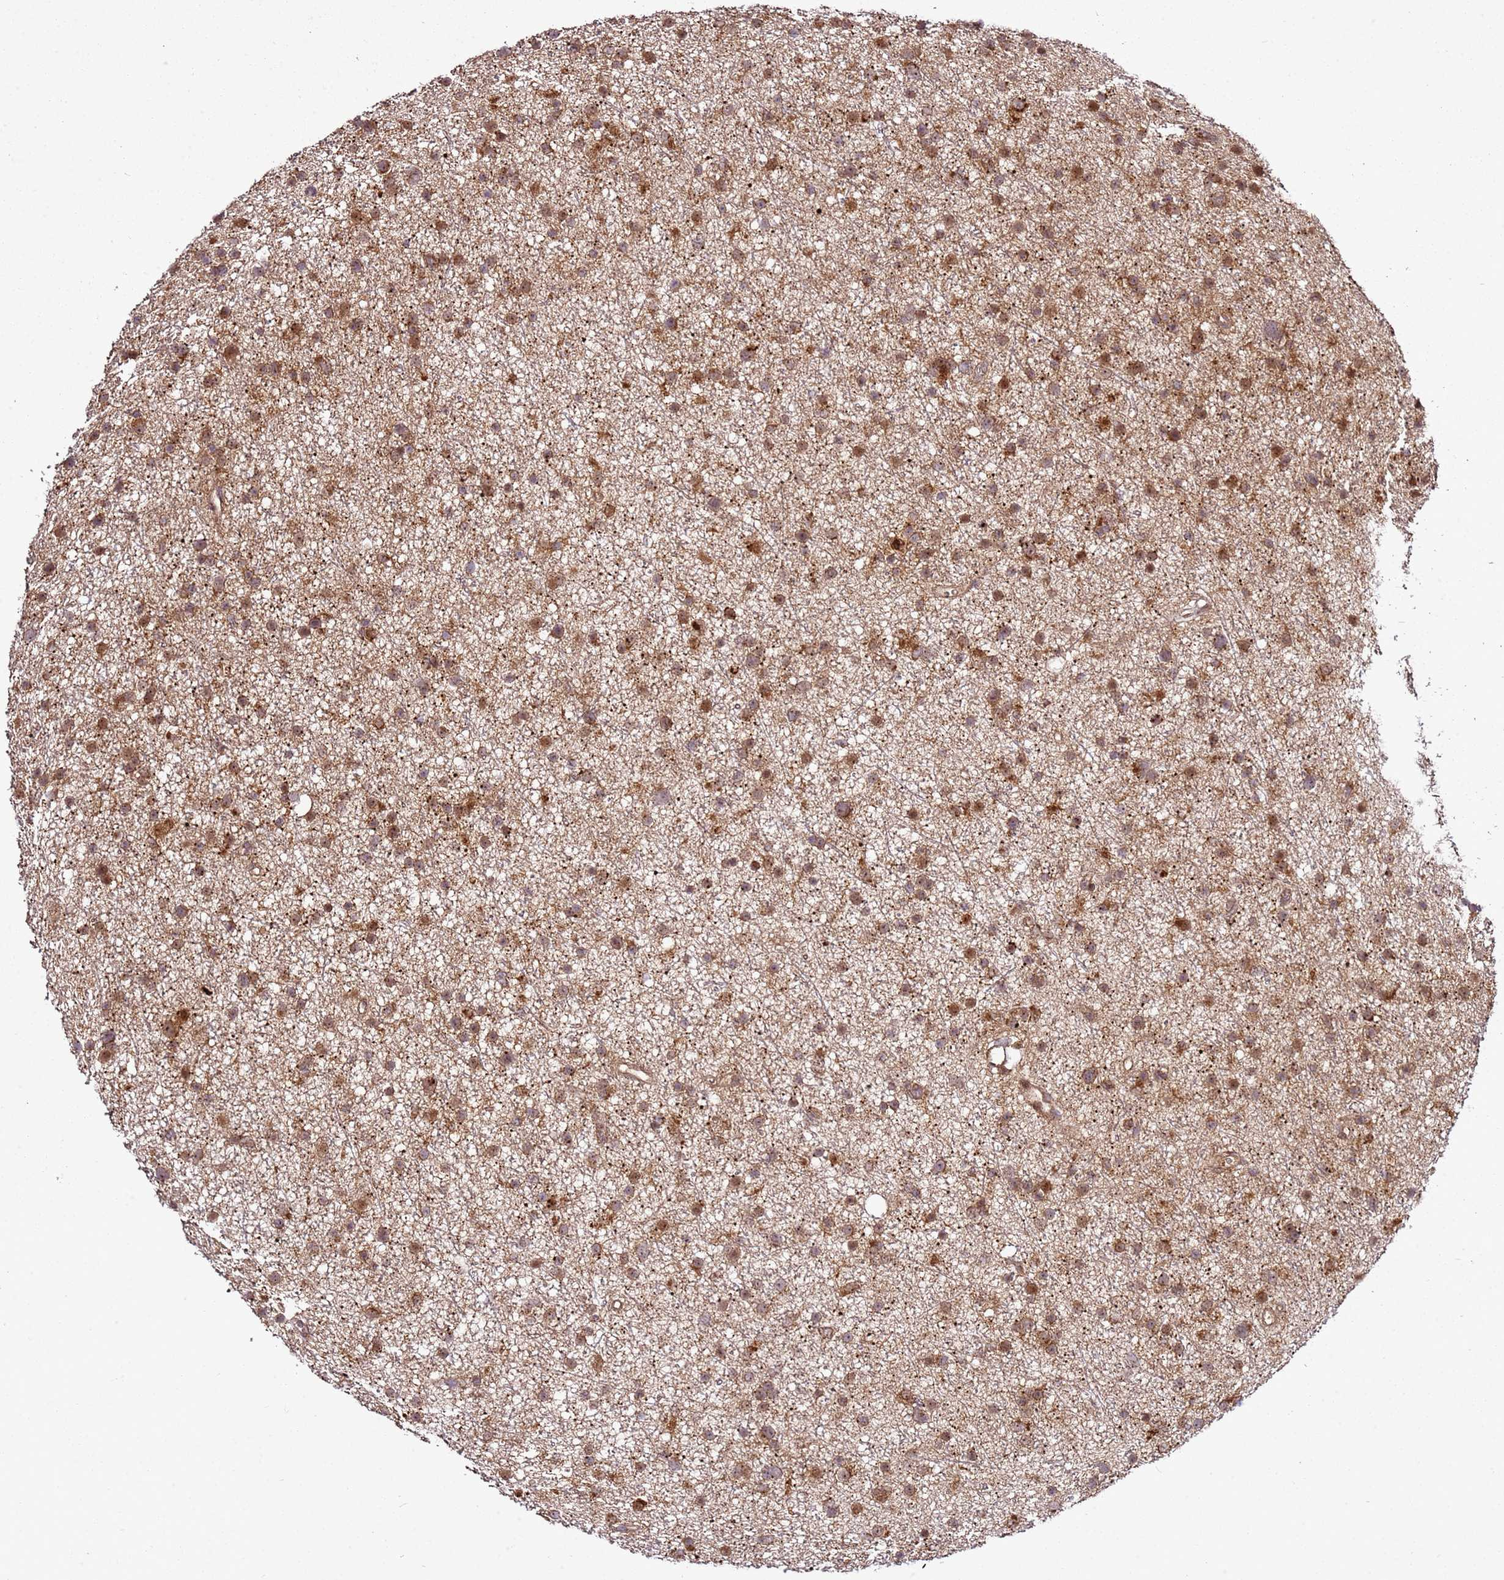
{"staining": {"intensity": "moderate", "quantity": ">75%", "location": "cytoplasmic/membranous"}, "tissue": "glioma", "cell_type": "Tumor cells", "image_type": "cancer", "snomed": [{"axis": "morphology", "description": "Glioma, malignant, Low grade"}, {"axis": "topography", "description": "Cerebral cortex"}], "caption": "Immunohistochemical staining of human malignant glioma (low-grade) shows moderate cytoplasmic/membranous protein staining in approximately >75% of tumor cells.", "gene": "RASA3", "patient": {"sex": "female", "age": 39}}